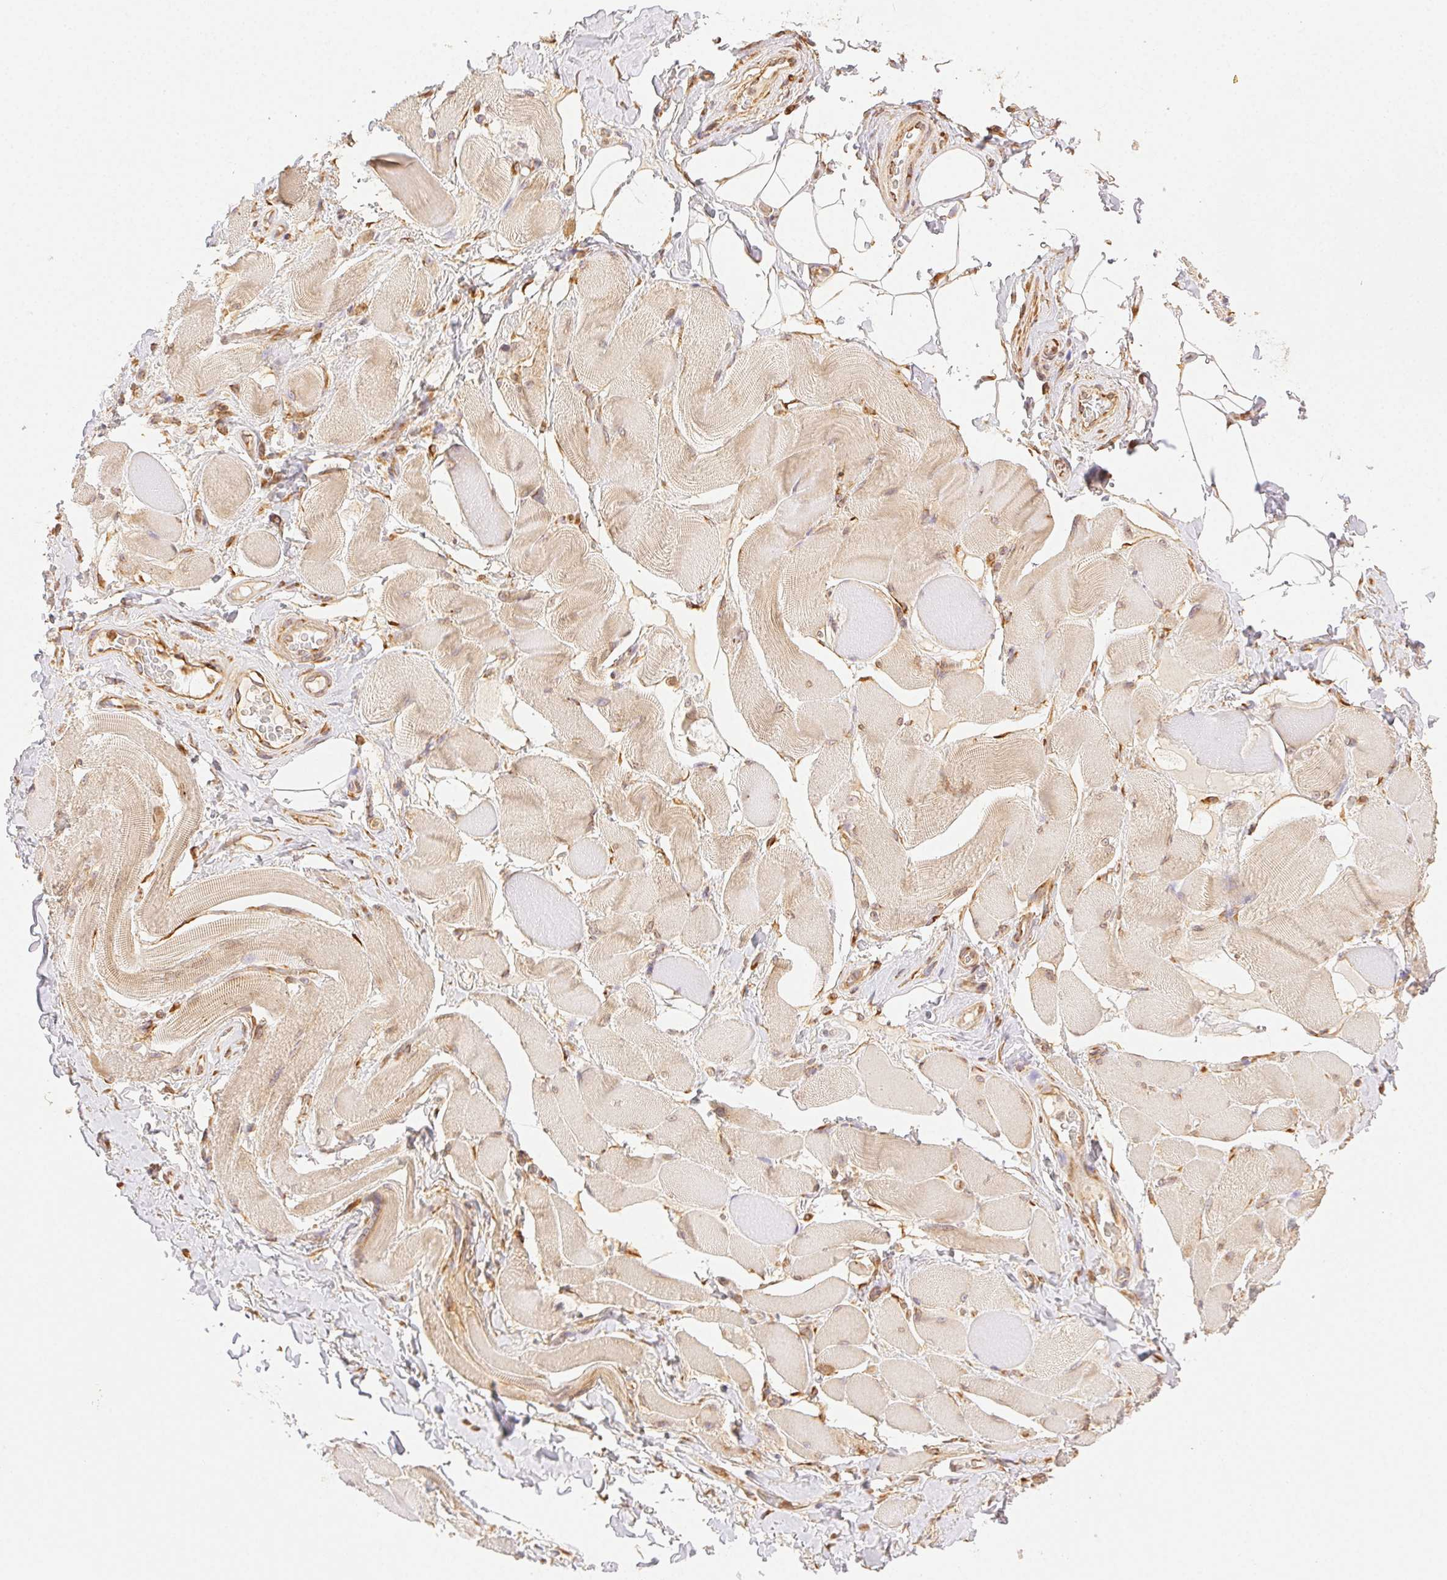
{"staining": {"intensity": "moderate", "quantity": ">75%", "location": "cytoplasmic/membranous"}, "tissue": "skeletal muscle", "cell_type": "Myocytes", "image_type": "normal", "snomed": [{"axis": "morphology", "description": "Normal tissue, NOS"}, {"axis": "topography", "description": "Skeletal muscle"}, {"axis": "topography", "description": "Anal"}, {"axis": "topography", "description": "Peripheral nerve tissue"}], "caption": "DAB immunohistochemical staining of normal human skeletal muscle exhibits moderate cytoplasmic/membranous protein staining in about >75% of myocytes. (DAB (3,3'-diaminobenzidine) IHC with brightfield microscopy, high magnification).", "gene": "ENTREP1", "patient": {"sex": "male", "age": 53}}